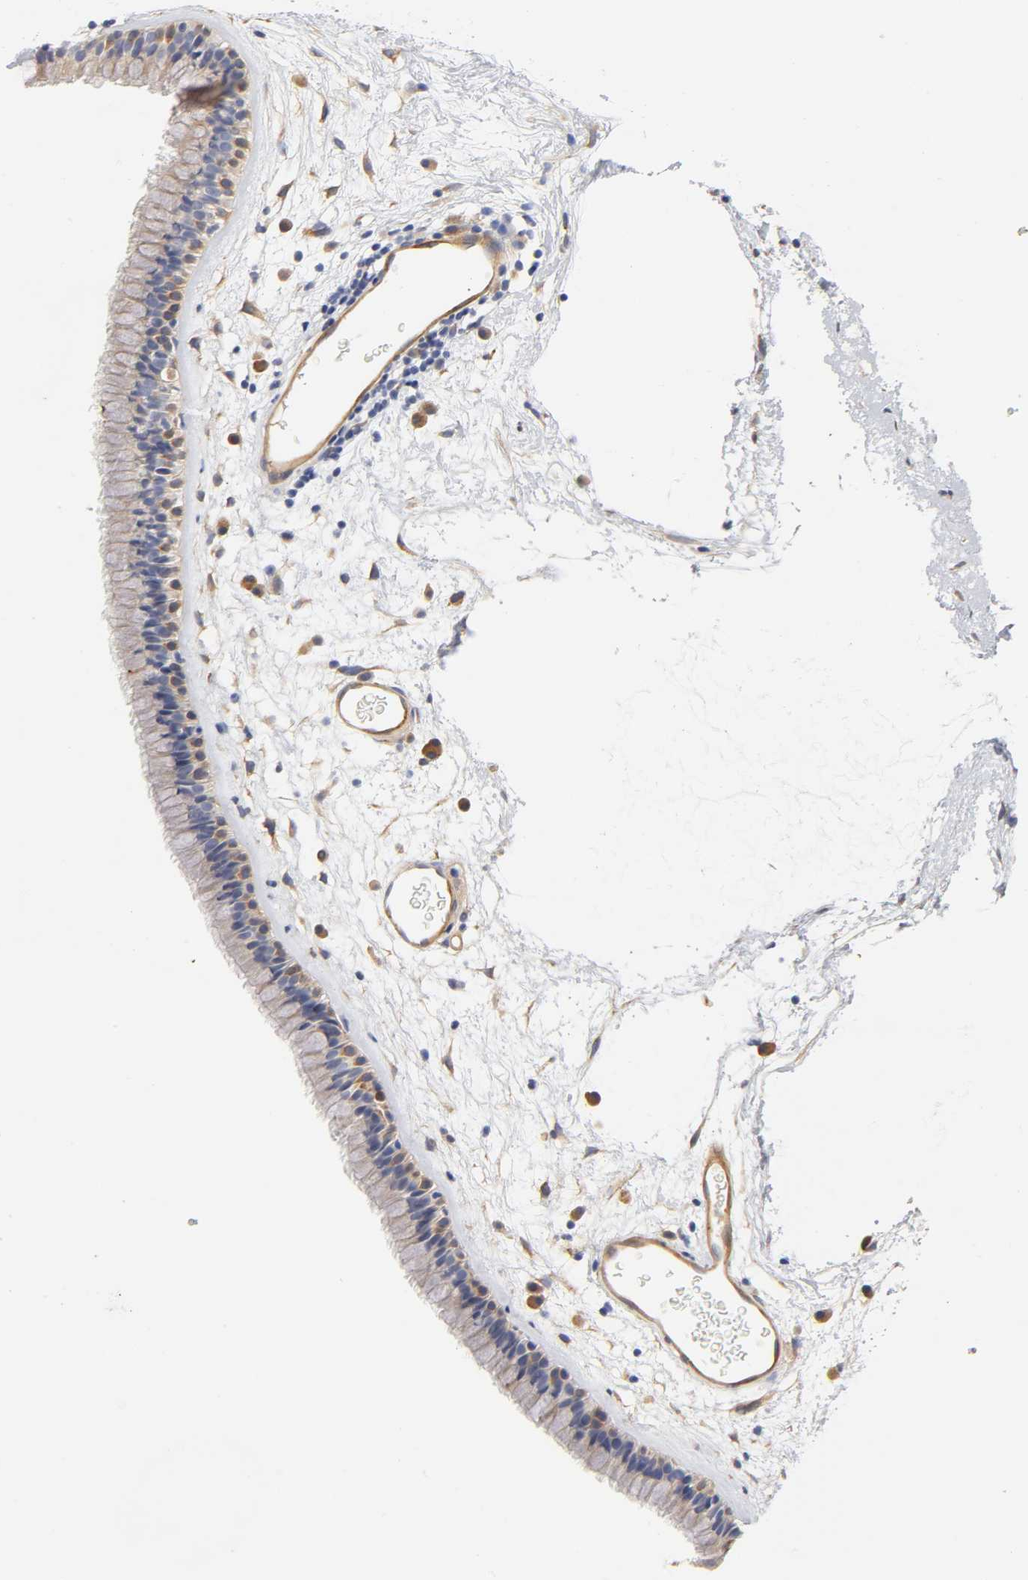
{"staining": {"intensity": "negative", "quantity": "none", "location": "none"}, "tissue": "nasopharynx", "cell_type": "Respiratory epithelial cells", "image_type": "normal", "snomed": [{"axis": "morphology", "description": "Normal tissue, NOS"}, {"axis": "morphology", "description": "Inflammation, NOS"}, {"axis": "topography", "description": "Nasopharynx"}], "caption": "A histopathology image of nasopharynx stained for a protein shows no brown staining in respiratory epithelial cells. (Brightfield microscopy of DAB IHC at high magnification).", "gene": "LAMB1", "patient": {"sex": "male", "age": 48}}